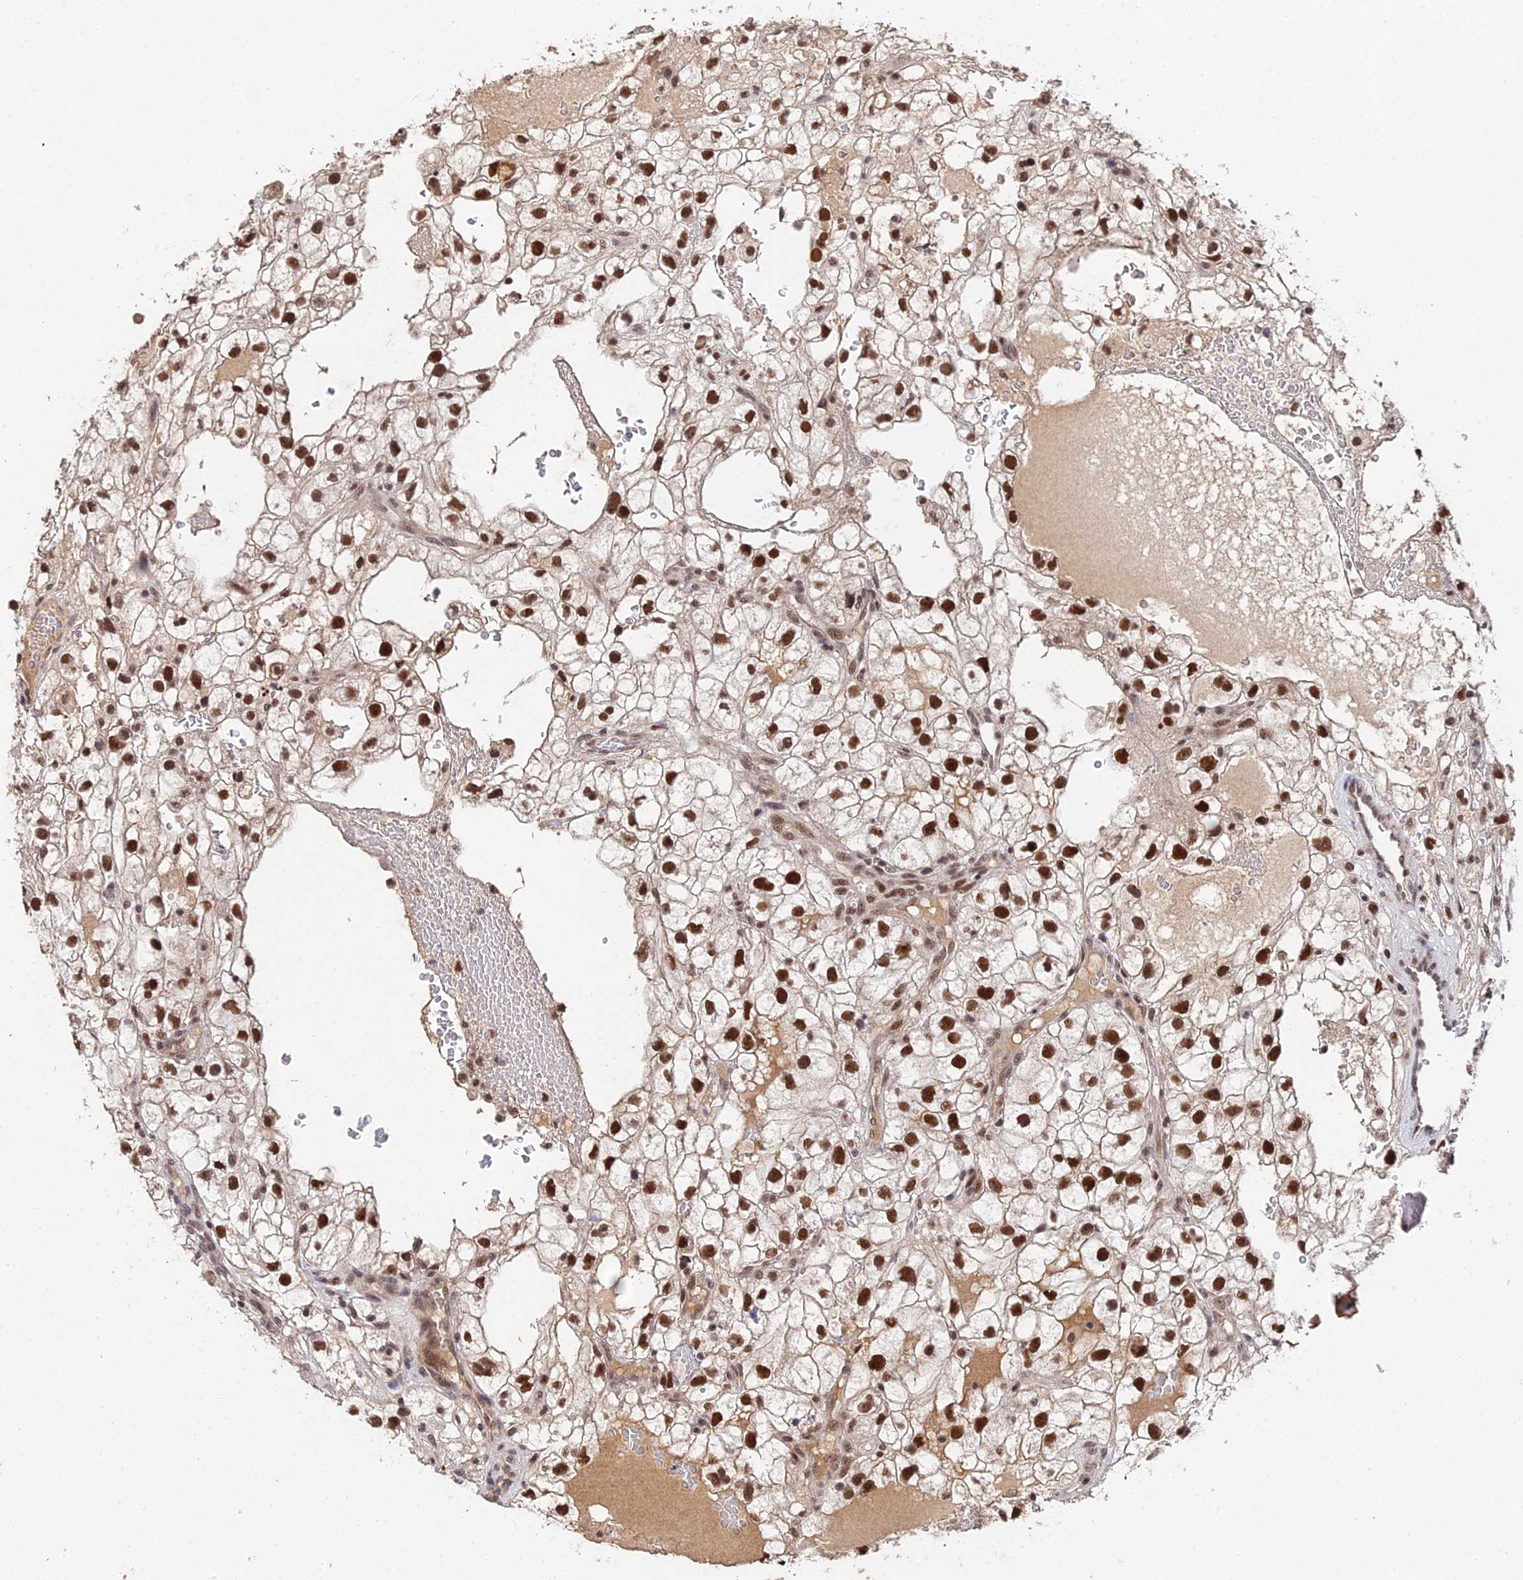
{"staining": {"intensity": "strong", "quantity": ">75%", "location": "nuclear"}, "tissue": "renal cancer", "cell_type": "Tumor cells", "image_type": "cancer", "snomed": [{"axis": "morphology", "description": "Adenocarcinoma, NOS"}, {"axis": "topography", "description": "Kidney"}], "caption": "This photomicrograph exhibits renal cancer stained with immunohistochemistry to label a protein in brown. The nuclear of tumor cells show strong positivity for the protein. Nuclei are counter-stained blue.", "gene": "ERCC5", "patient": {"sex": "male", "age": 59}}